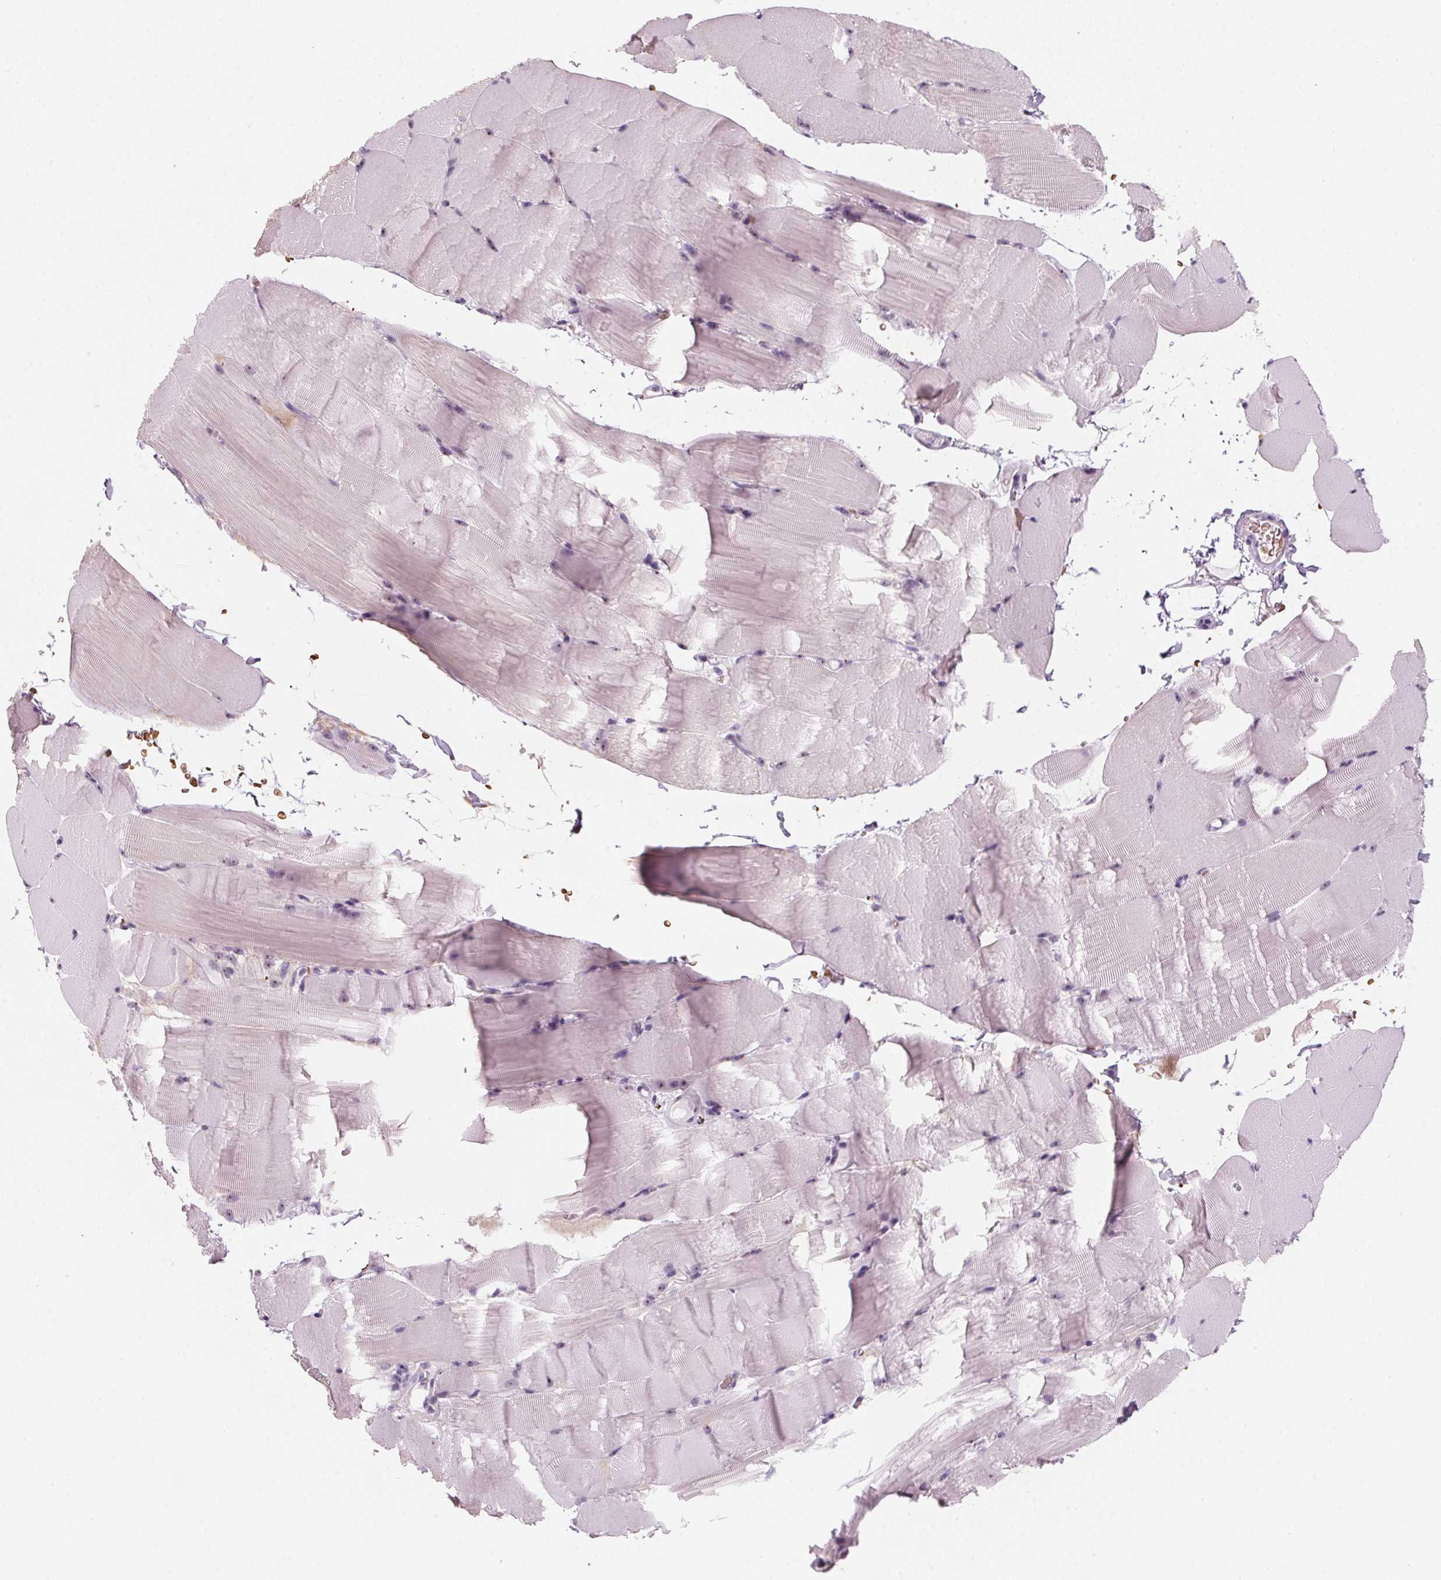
{"staining": {"intensity": "negative", "quantity": "none", "location": "none"}, "tissue": "skeletal muscle", "cell_type": "Myocytes", "image_type": "normal", "snomed": [{"axis": "morphology", "description": "Normal tissue, NOS"}, {"axis": "topography", "description": "Skeletal muscle"}], "caption": "The immunohistochemistry (IHC) histopathology image has no significant staining in myocytes of skeletal muscle.", "gene": "DNTTIP2", "patient": {"sex": "female", "age": 37}}